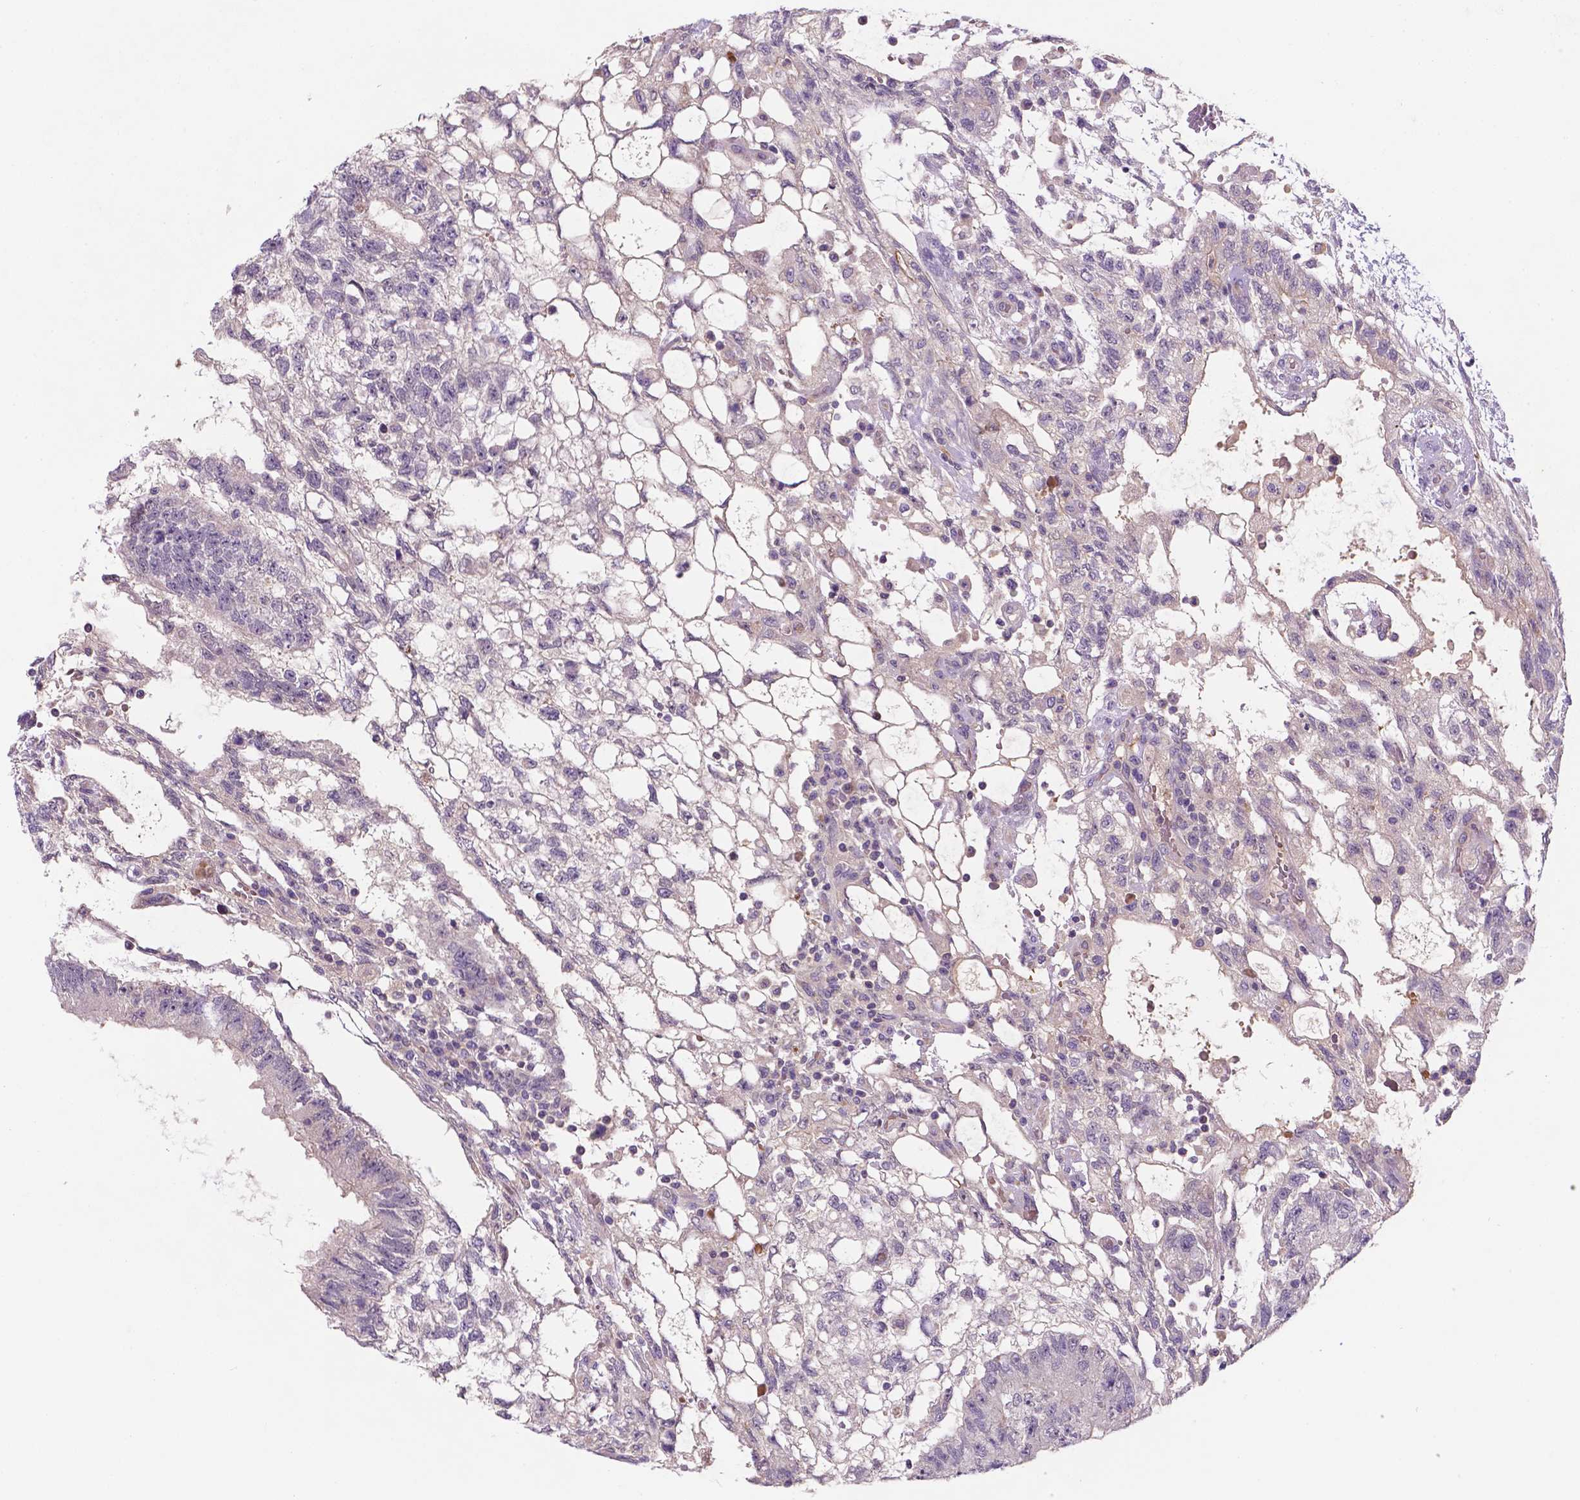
{"staining": {"intensity": "negative", "quantity": "none", "location": "none"}, "tissue": "testis cancer", "cell_type": "Tumor cells", "image_type": "cancer", "snomed": [{"axis": "morphology", "description": "Carcinoma, Embryonal, NOS"}, {"axis": "topography", "description": "Testis"}], "caption": "A photomicrograph of testis cancer (embryonal carcinoma) stained for a protein demonstrates no brown staining in tumor cells.", "gene": "TM4SF20", "patient": {"sex": "male", "age": 32}}